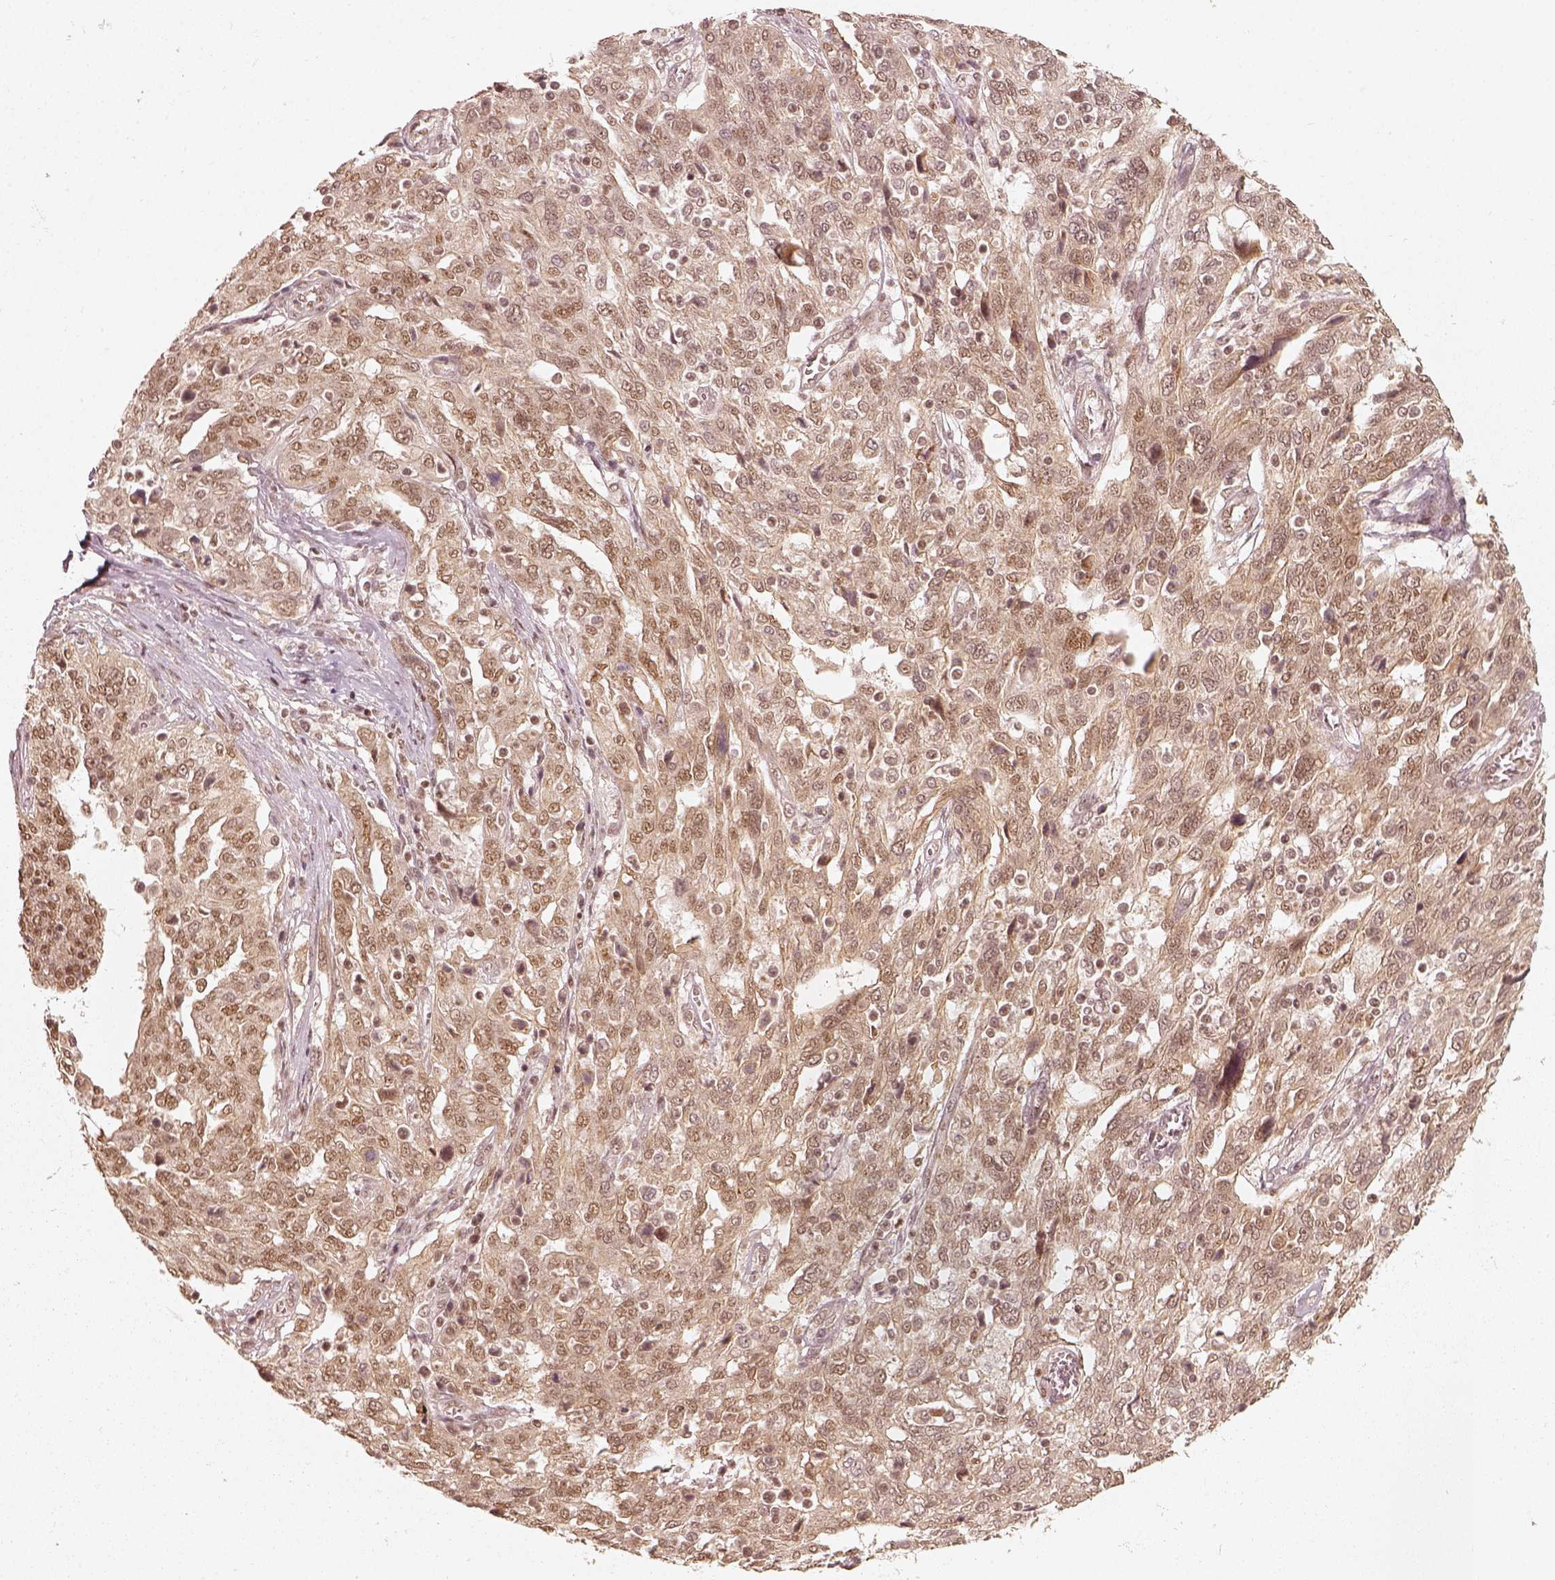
{"staining": {"intensity": "strong", "quantity": "25%-75%", "location": "nuclear"}, "tissue": "ovarian cancer", "cell_type": "Tumor cells", "image_type": "cancer", "snomed": [{"axis": "morphology", "description": "Cystadenocarcinoma, serous, NOS"}, {"axis": "topography", "description": "Ovary"}], "caption": "Brown immunohistochemical staining in ovarian serous cystadenocarcinoma displays strong nuclear staining in approximately 25%-75% of tumor cells.", "gene": "GMEB2", "patient": {"sex": "female", "age": 67}}